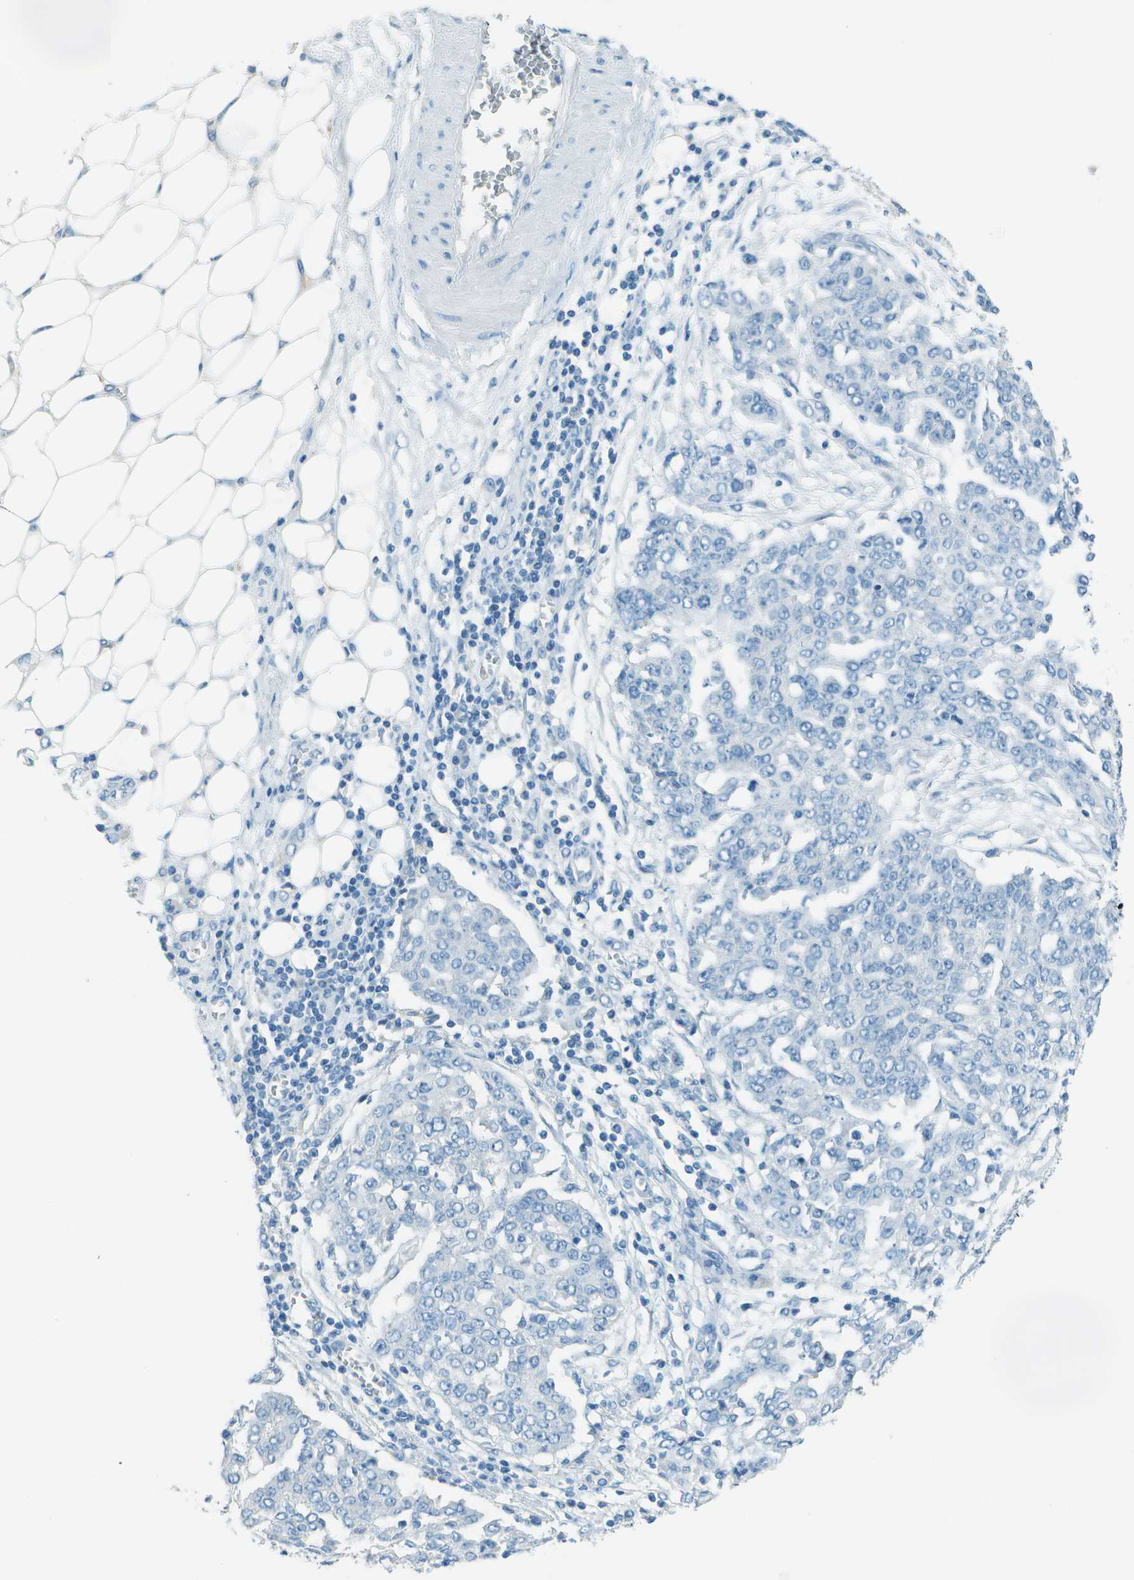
{"staining": {"intensity": "negative", "quantity": "none", "location": "none"}, "tissue": "ovarian cancer", "cell_type": "Tumor cells", "image_type": "cancer", "snomed": [{"axis": "morphology", "description": "Cystadenocarcinoma, serous, NOS"}, {"axis": "topography", "description": "Soft tissue"}, {"axis": "topography", "description": "Ovary"}], "caption": "The photomicrograph exhibits no staining of tumor cells in serous cystadenocarcinoma (ovarian).", "gene": "FGF1", "patient": {"sex": "female", "age": 57}}